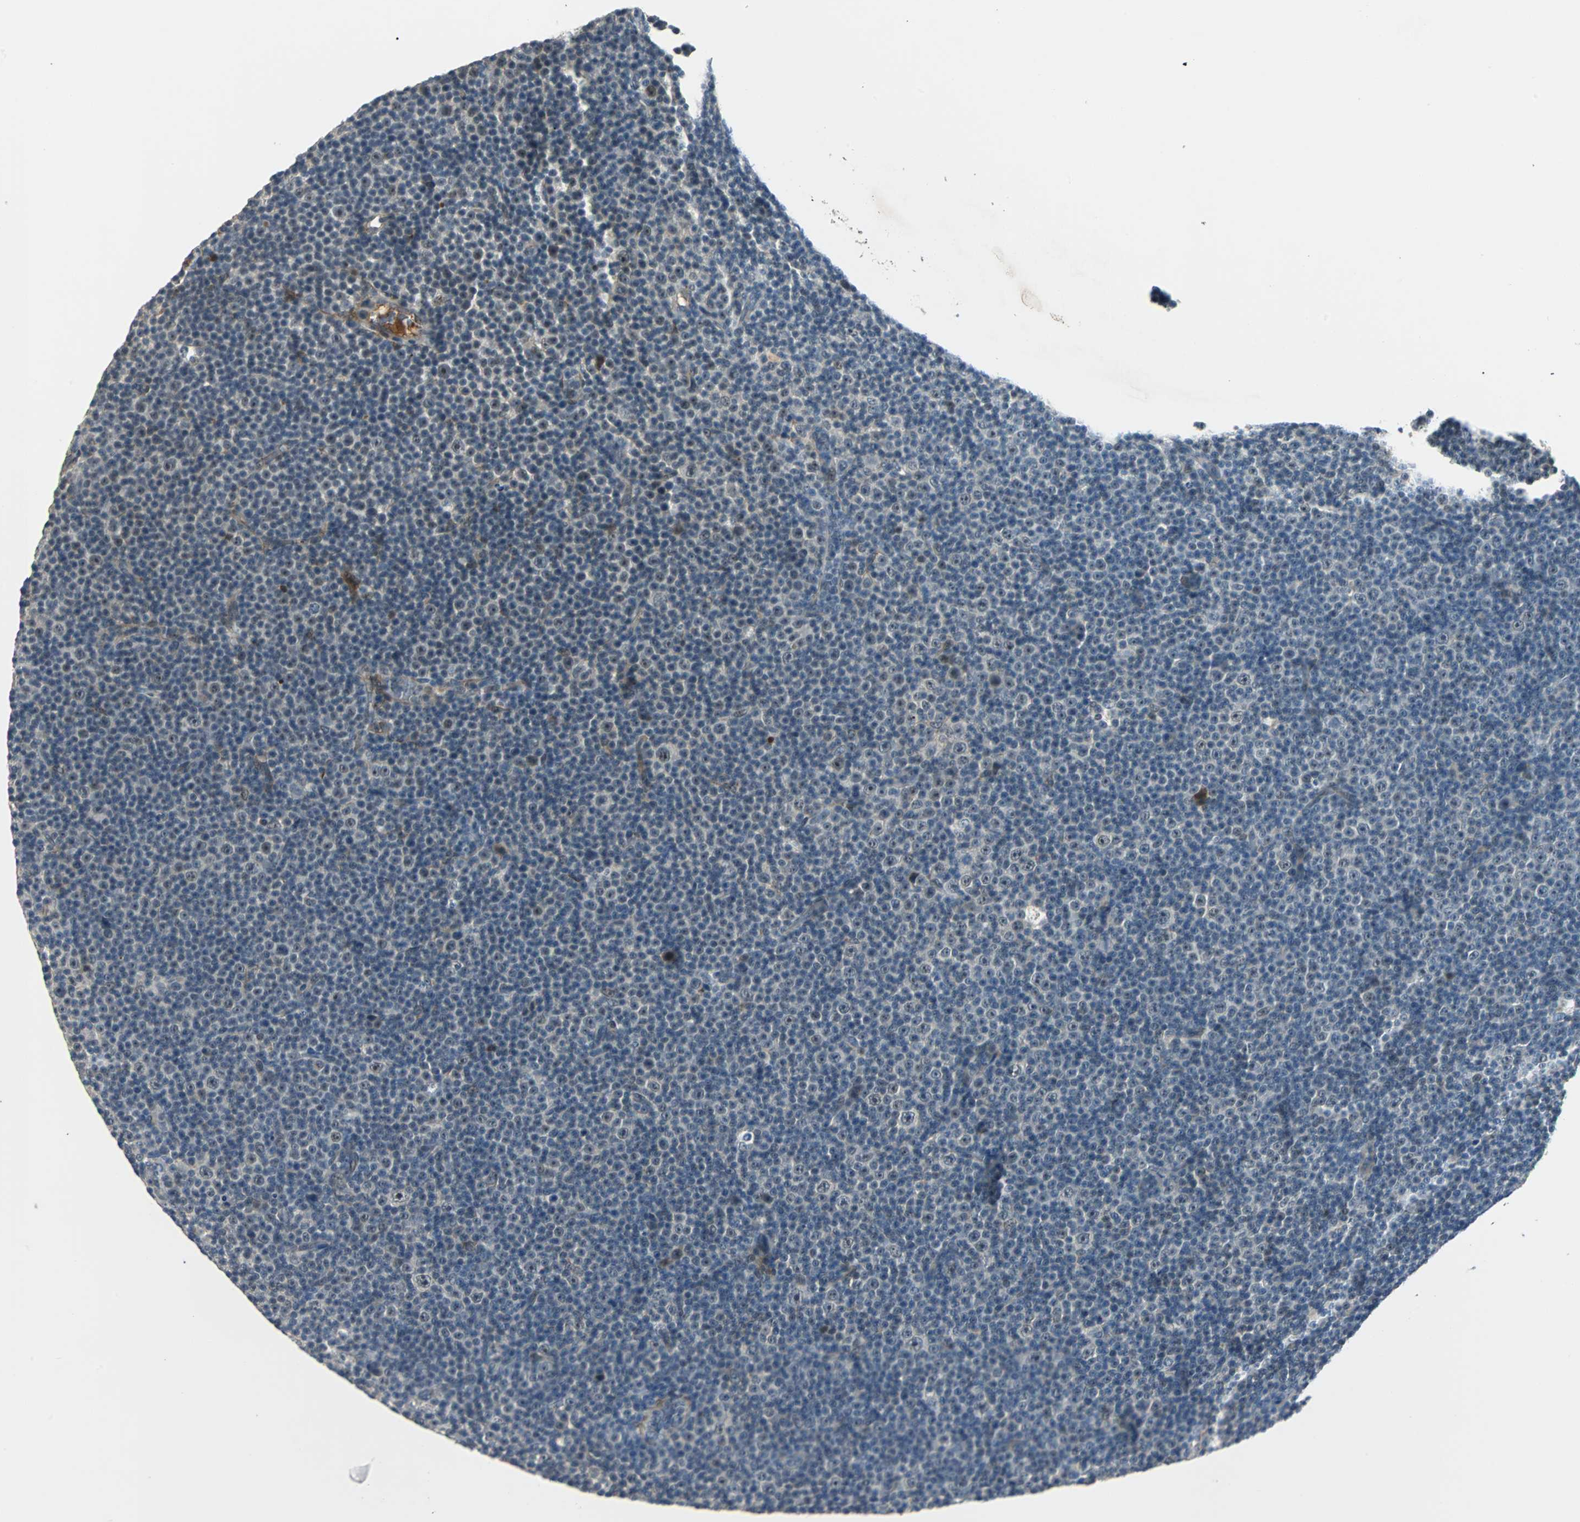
{"staining": {"intensity": "weak", "quantity": "<25%", "location": "nuclear"}, "tissue": "lymphoma", "cell_type": "Tumor cells", "image_type": "cancer", "snomed": [{"axis": "morphology", "description": "Malignant lymphoma, non-Hodgkin's type, Low grade"}, {"axis": "topography", "description": "Lymph node"}], "caption": "Tumor cells are negative for protein expression in human lymphoma.", "gene": "FHL2", "patient": {"sex": "female", "age": 67}}